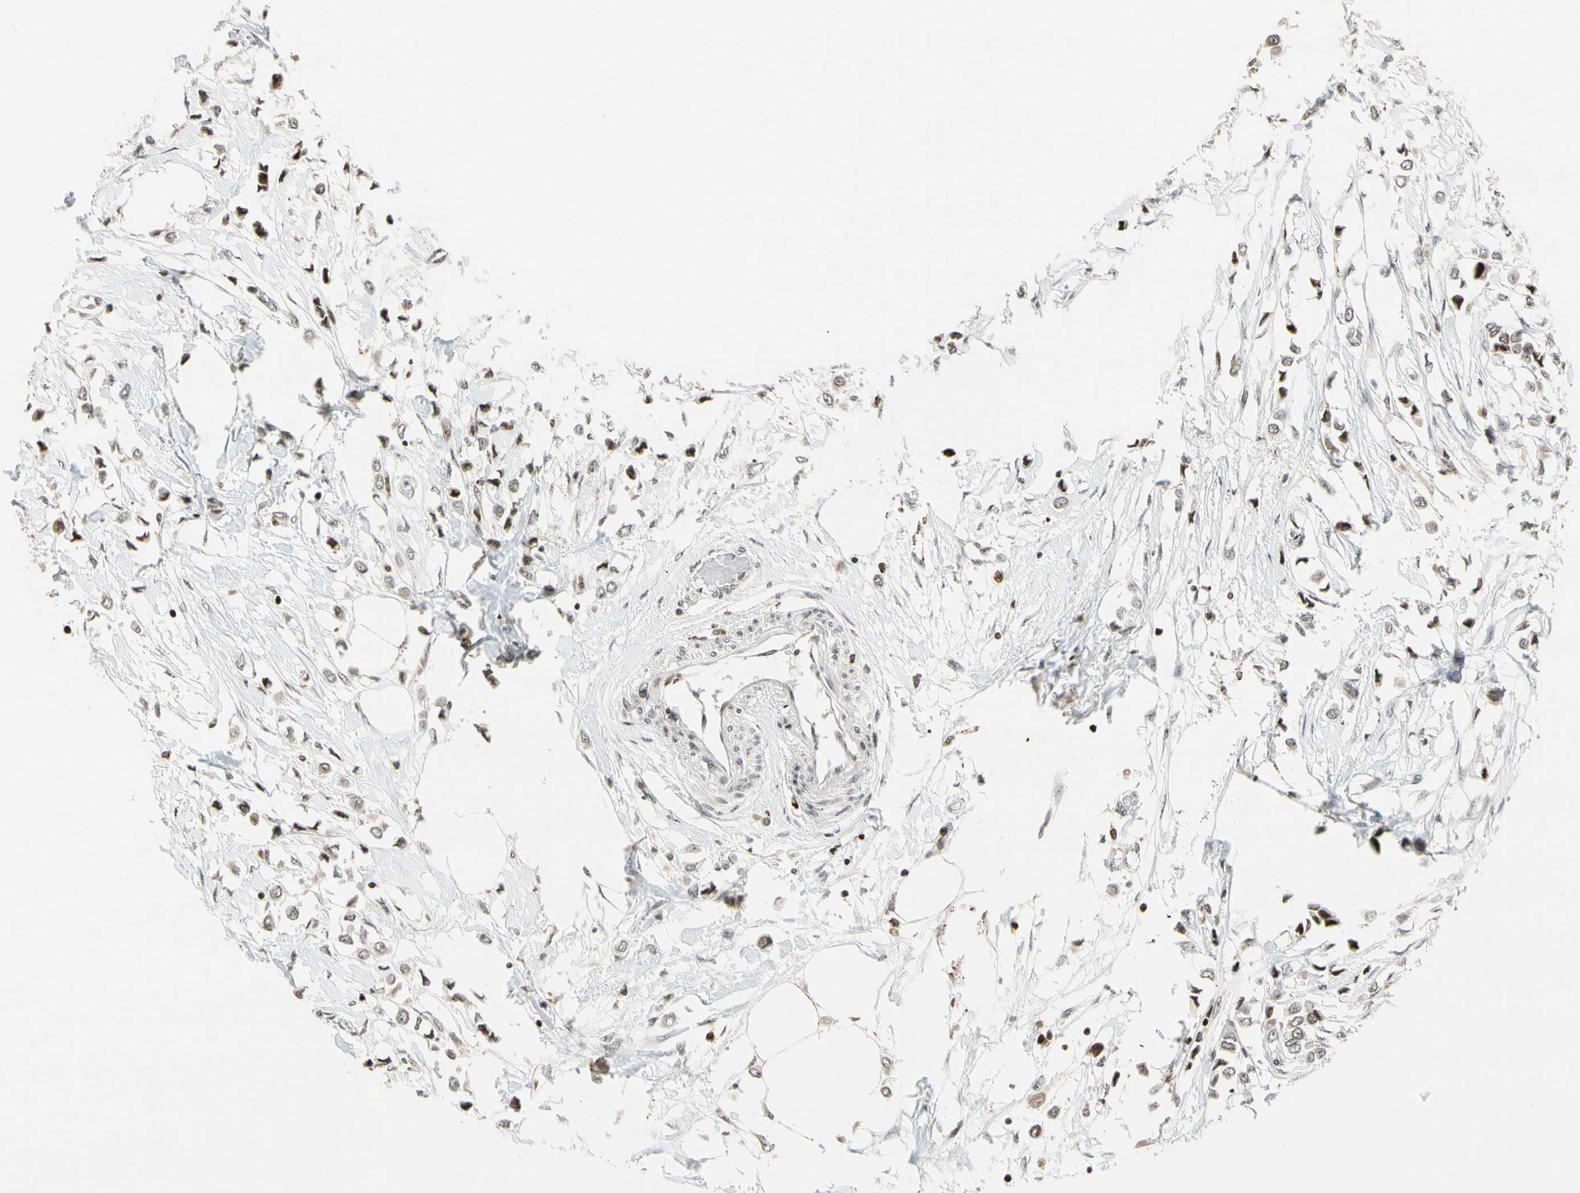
{"staining": {"intensity": "moderate", "quantity": "25%-75%", "location": "cytoplasmic/membranous,nuclear"}, "tissue": "breast cancer", "cell_type": "Tumor cells", "image_type": "cancer", "snomed": [{"axis": "morphology", "description": "Lobular carcinoma"}, {"axis": "topography", "description": "Breast"}], "caption": "High-power microscopy captured an immunohistochemistry image of breast cancer (lobular carcinoma), revealing moderate cytoplasmic/membranous and nuclear staining in approximately 25%-75% of tumor cells. Using DAB (3,3'-diaminobenzidine) (brown) and hematoxylin (blue) stains, captured at high magnification using brightfield microscopy.", "gene": "CDK7", "patient": {"sex": "female", "age": 51}}